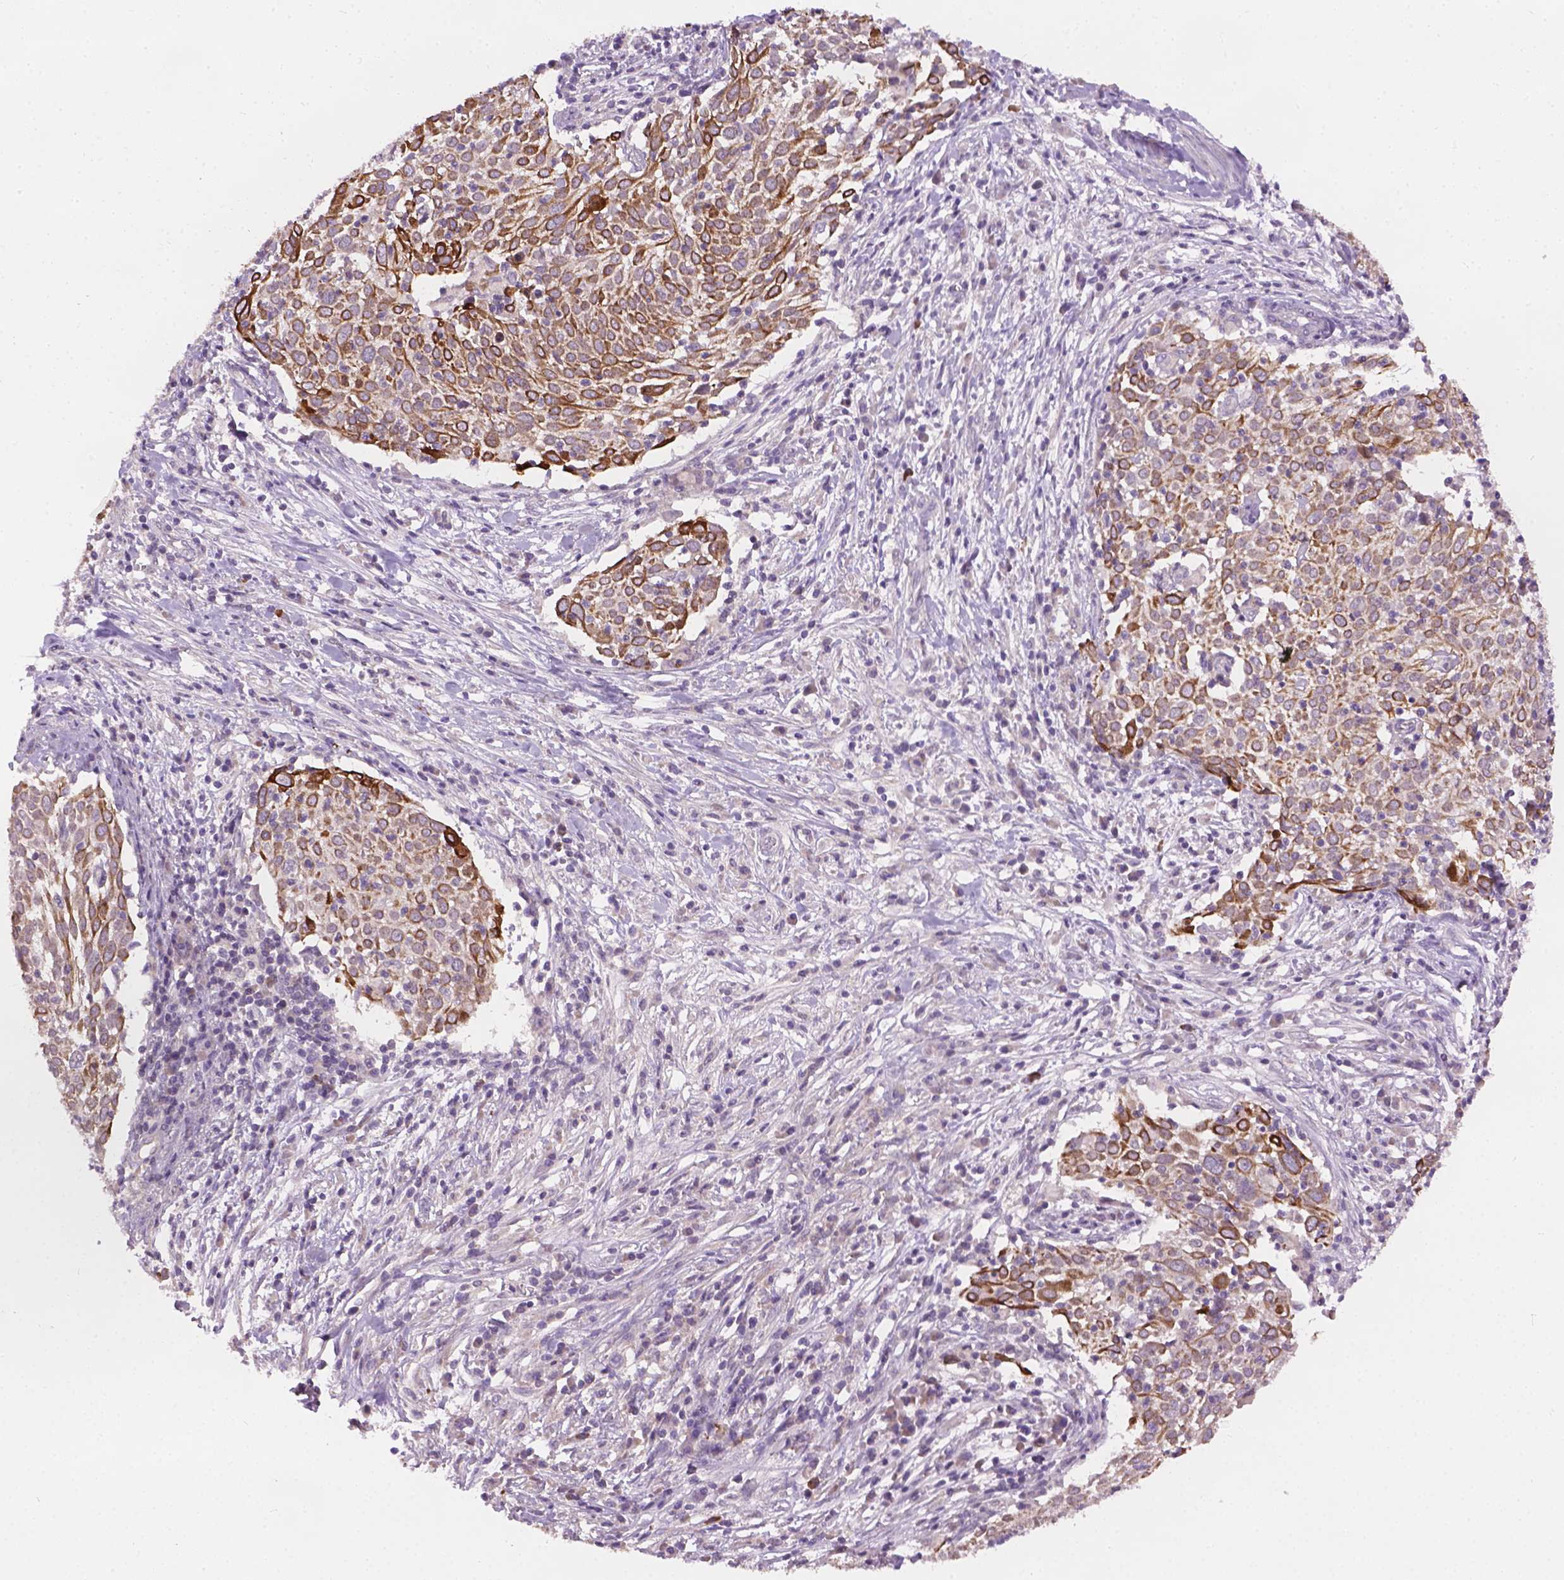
{"staining": {"intensity": "moderate", "quantity": "25%-75%", "location": "cytoplasmic/membranous"}, "tissue": "cervical cancer", "cell_type": "Tumor cells", "image_type": "cancer", "snomed": [{"axis": "morphology", "description": "Squamous cell carcinoma, NOS"}, {"axis": "topography", "description": "Cervix"}], "caption": "IHC micrograph of neoplastic tissue: human cervical squamous cell carcinoma stained using IHC shows medium levels of moderate protein expression localized specifically in the cytoplasmic/membranous of tumor cells, appearing as a cytoplasmic/membranous brown color.", "gene": "KRT17", "patient": {"sex": "female", "age": 39}}